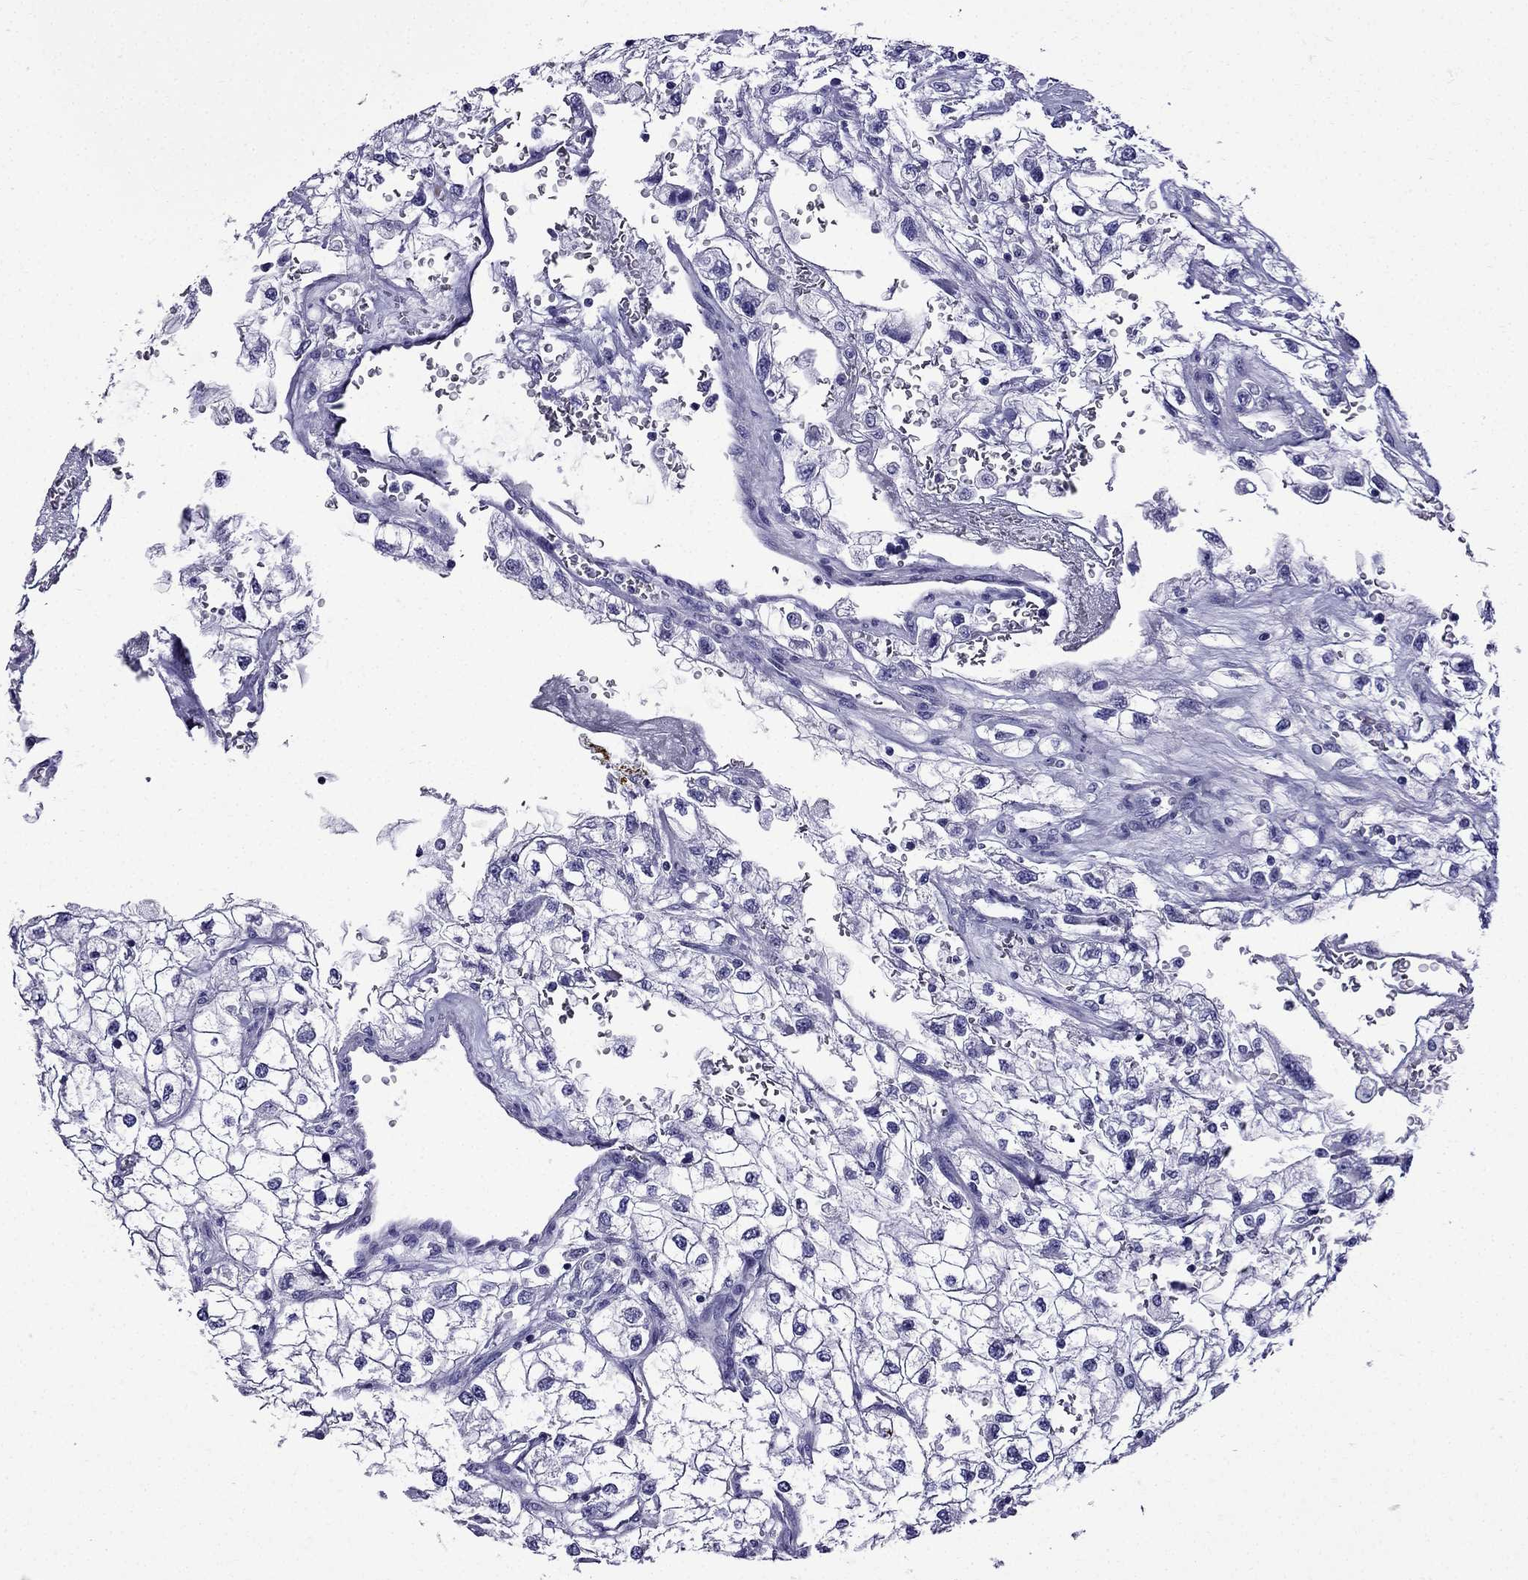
{"staining": {"intensity": "negative", "quantity": "none", "location": "none"}, "tissue": "renal cancer", "cell_type": "Tumor cells", "image_type": "cancer", "snomed": [{"axis": "morphology", "description": "Adenocarcinoma, NOS"}, {"axis": "topography", "description": "Kidney"}], "caption": "This is an immunohistochemistry (IHC) photomicrograph of renal cancer (adenocarcinoma). There is no positivity in tumor cells.", "gene": "ERC2", "patient": {"sex": "male", "age": 59}}